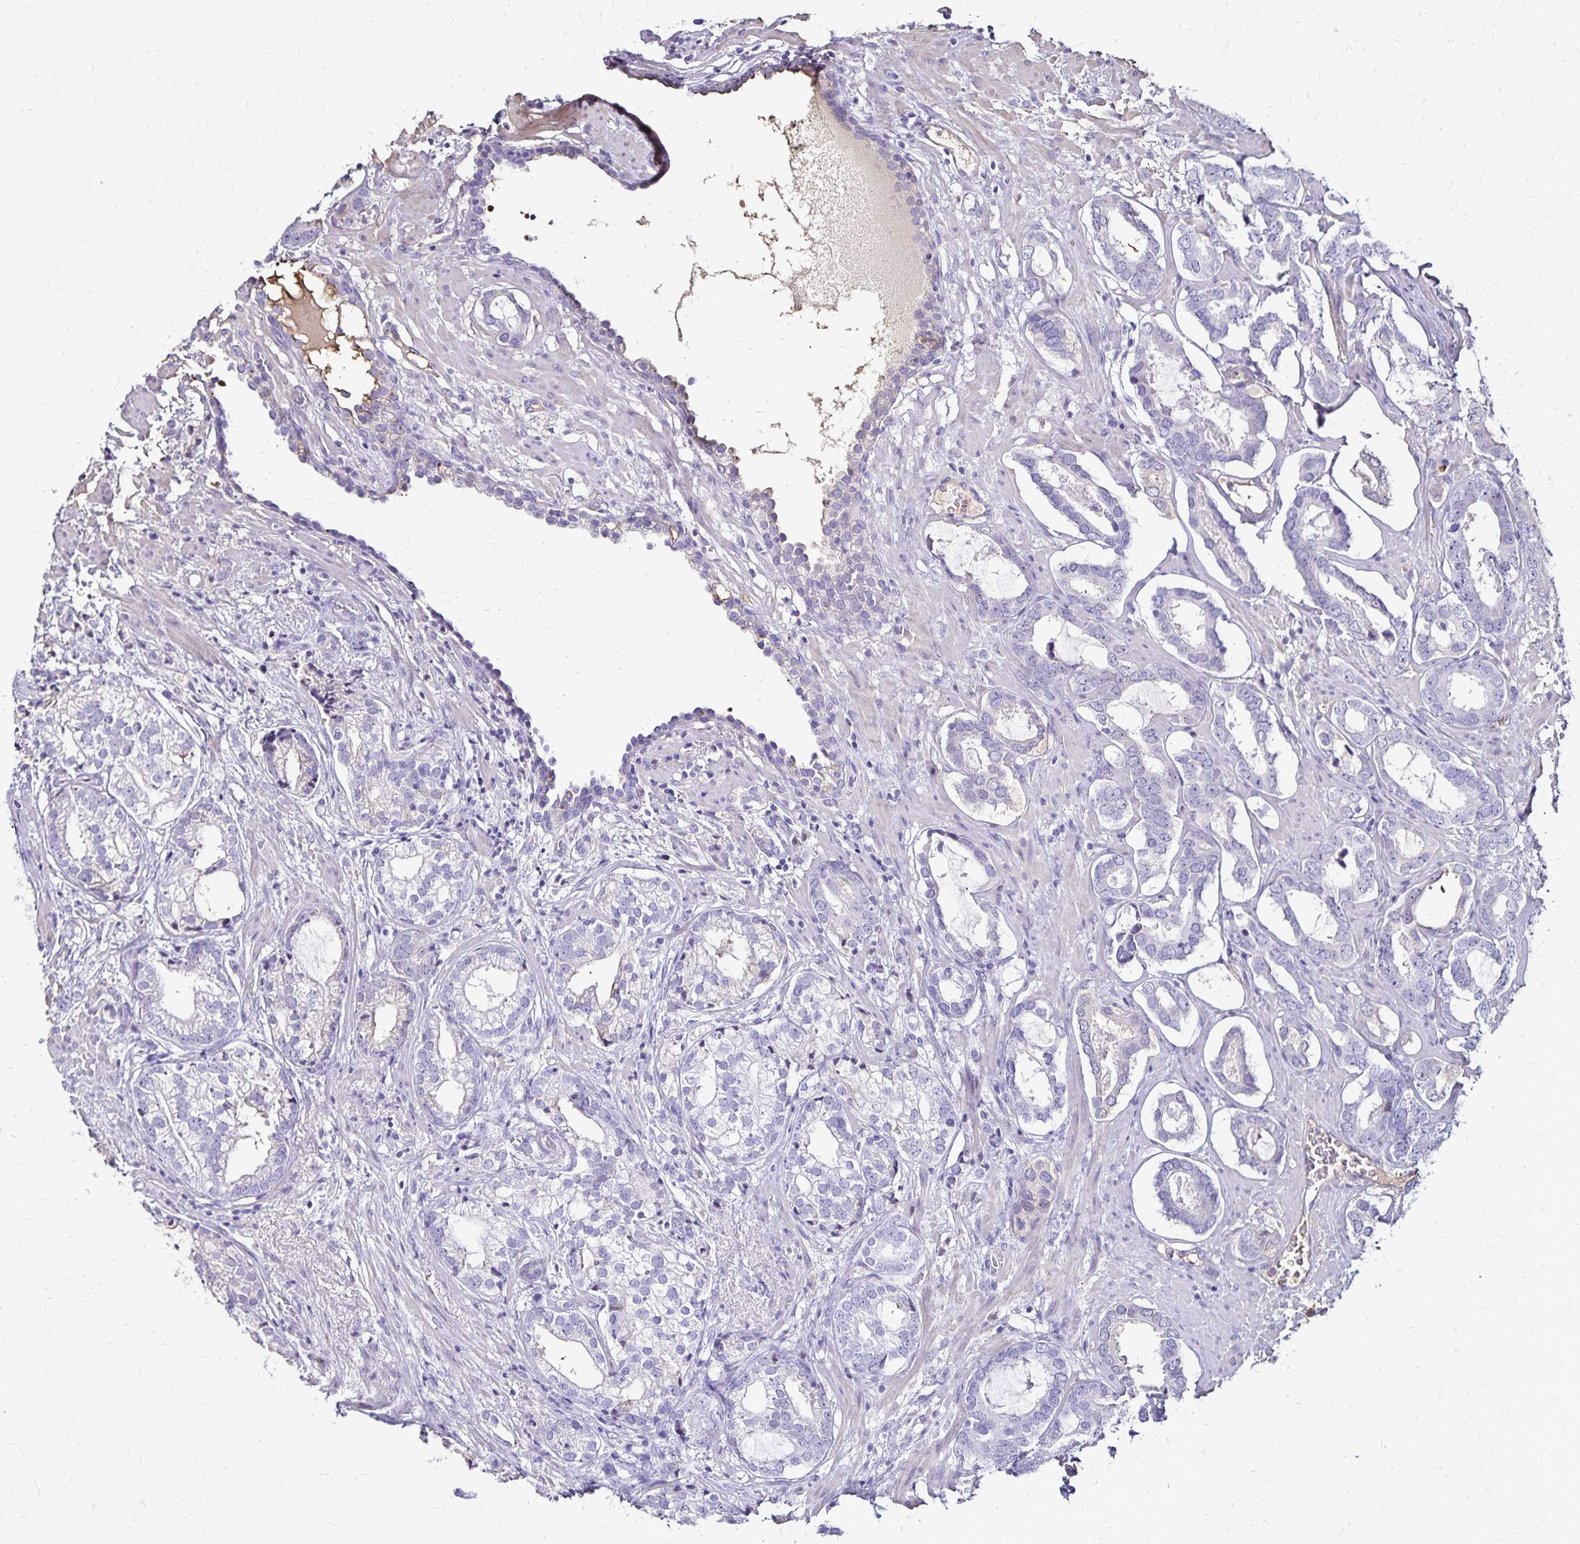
{"staining": {"intensity": "negative", "quantity": "none", "location": "none"}, "tissue": "prostate cancer", "cell_type": "Tumor cells", "image_type": "cancer", "snomed": [{"axis": "morphology", "description": "Adenocarcinoma, High grade"}, {"axis": "topography", "description": "Prostate"}], "caption": "Histopathology image shows no protein positivity in tumor cells of prostate cancer (high-grade adenocarcinoma) tissue.", "gene": "KISS1", "patient": {"sex": "male", "age": 75}}